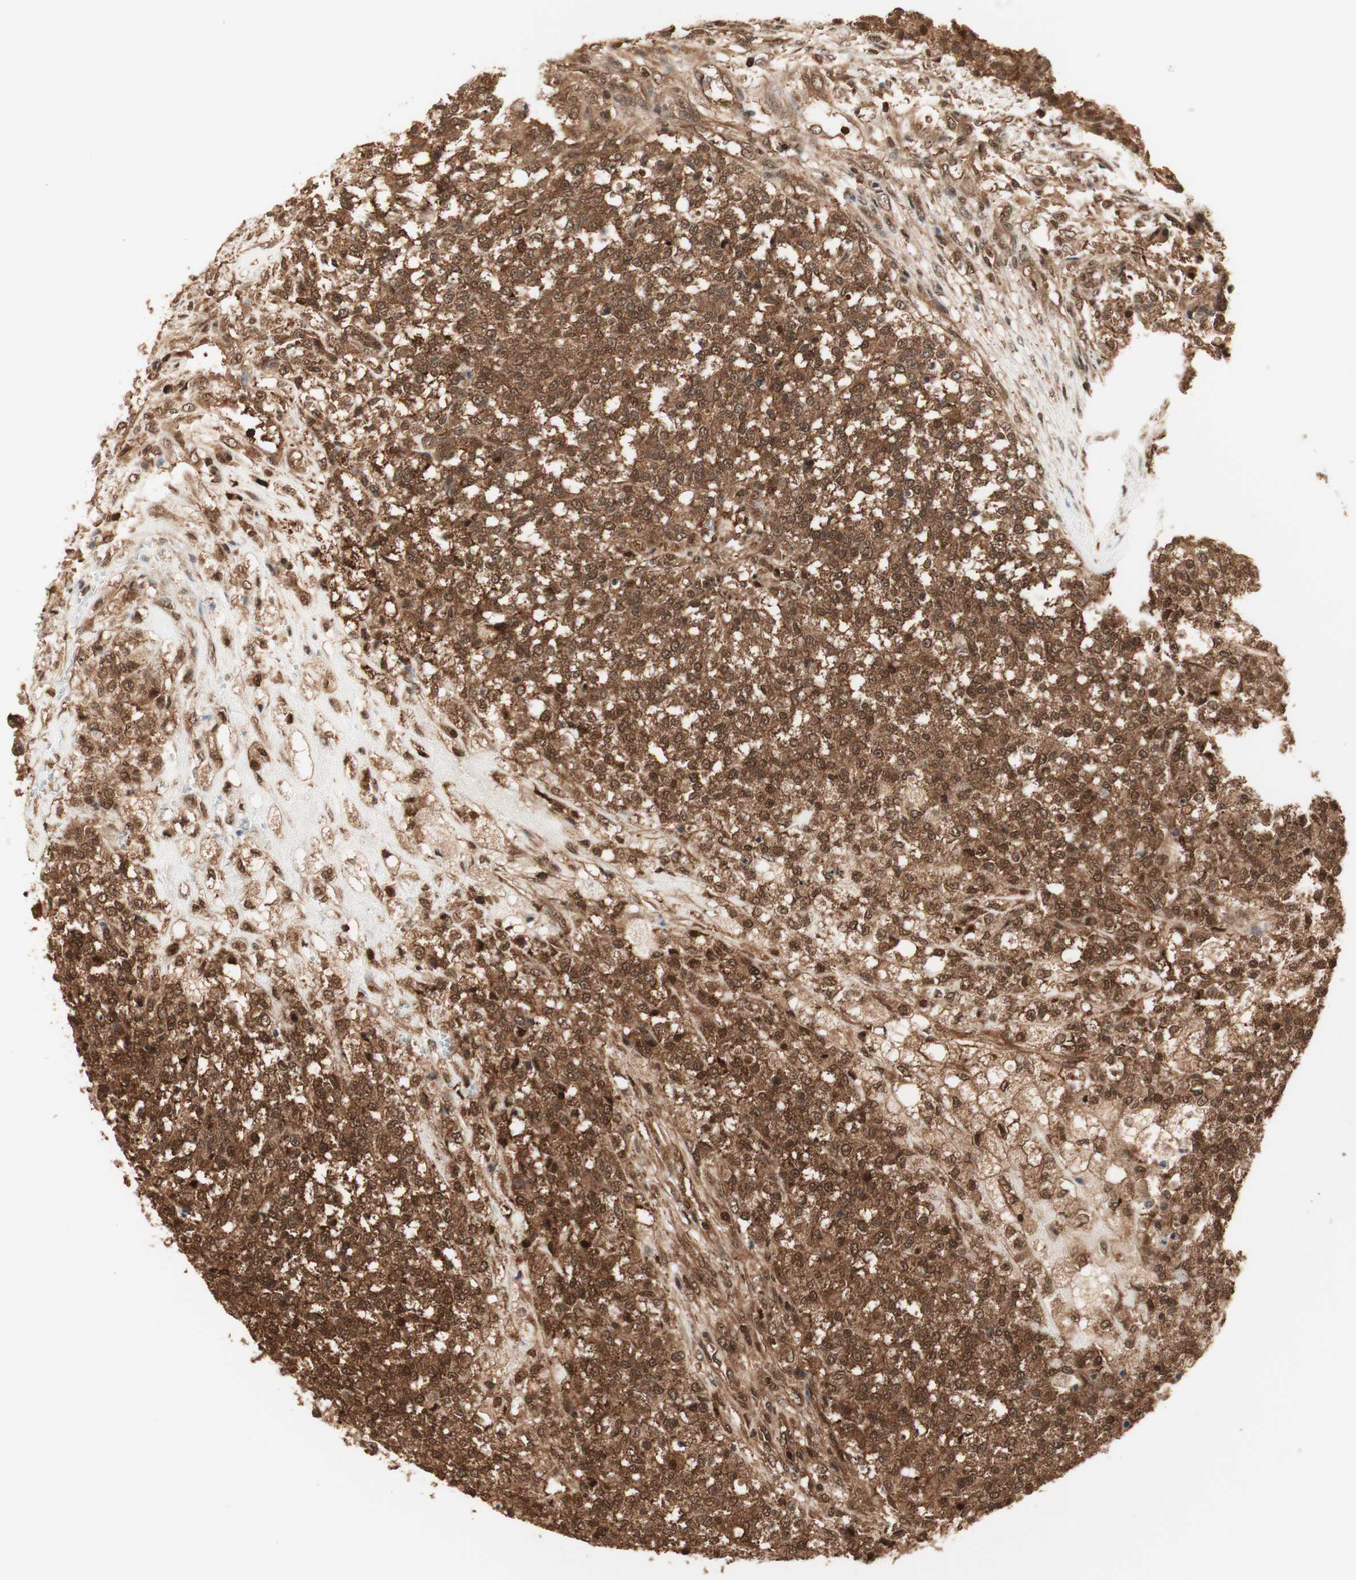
{"staining": {"intensity": "strong", "quantity": ">75%", "location": "cytoplasmic/membranous,nuclear"}, "tissue": "testis cancer", "cell_type": "Tumor cells", "image_type": "cancer", "snomed": [{"axis": "morphology", "description": "Seminoma, NOS"}, {"axis": "topography", "description": "Testis"}], "caption": "Brown immunohistochemical staining in human seminoma (testis) reveals strong cytoplasmic/membranous and nuclear positivity in approximately >75% of tumor cells.", "gene": "YWHAB", "patient": {"sex": "male", "age": 59}}